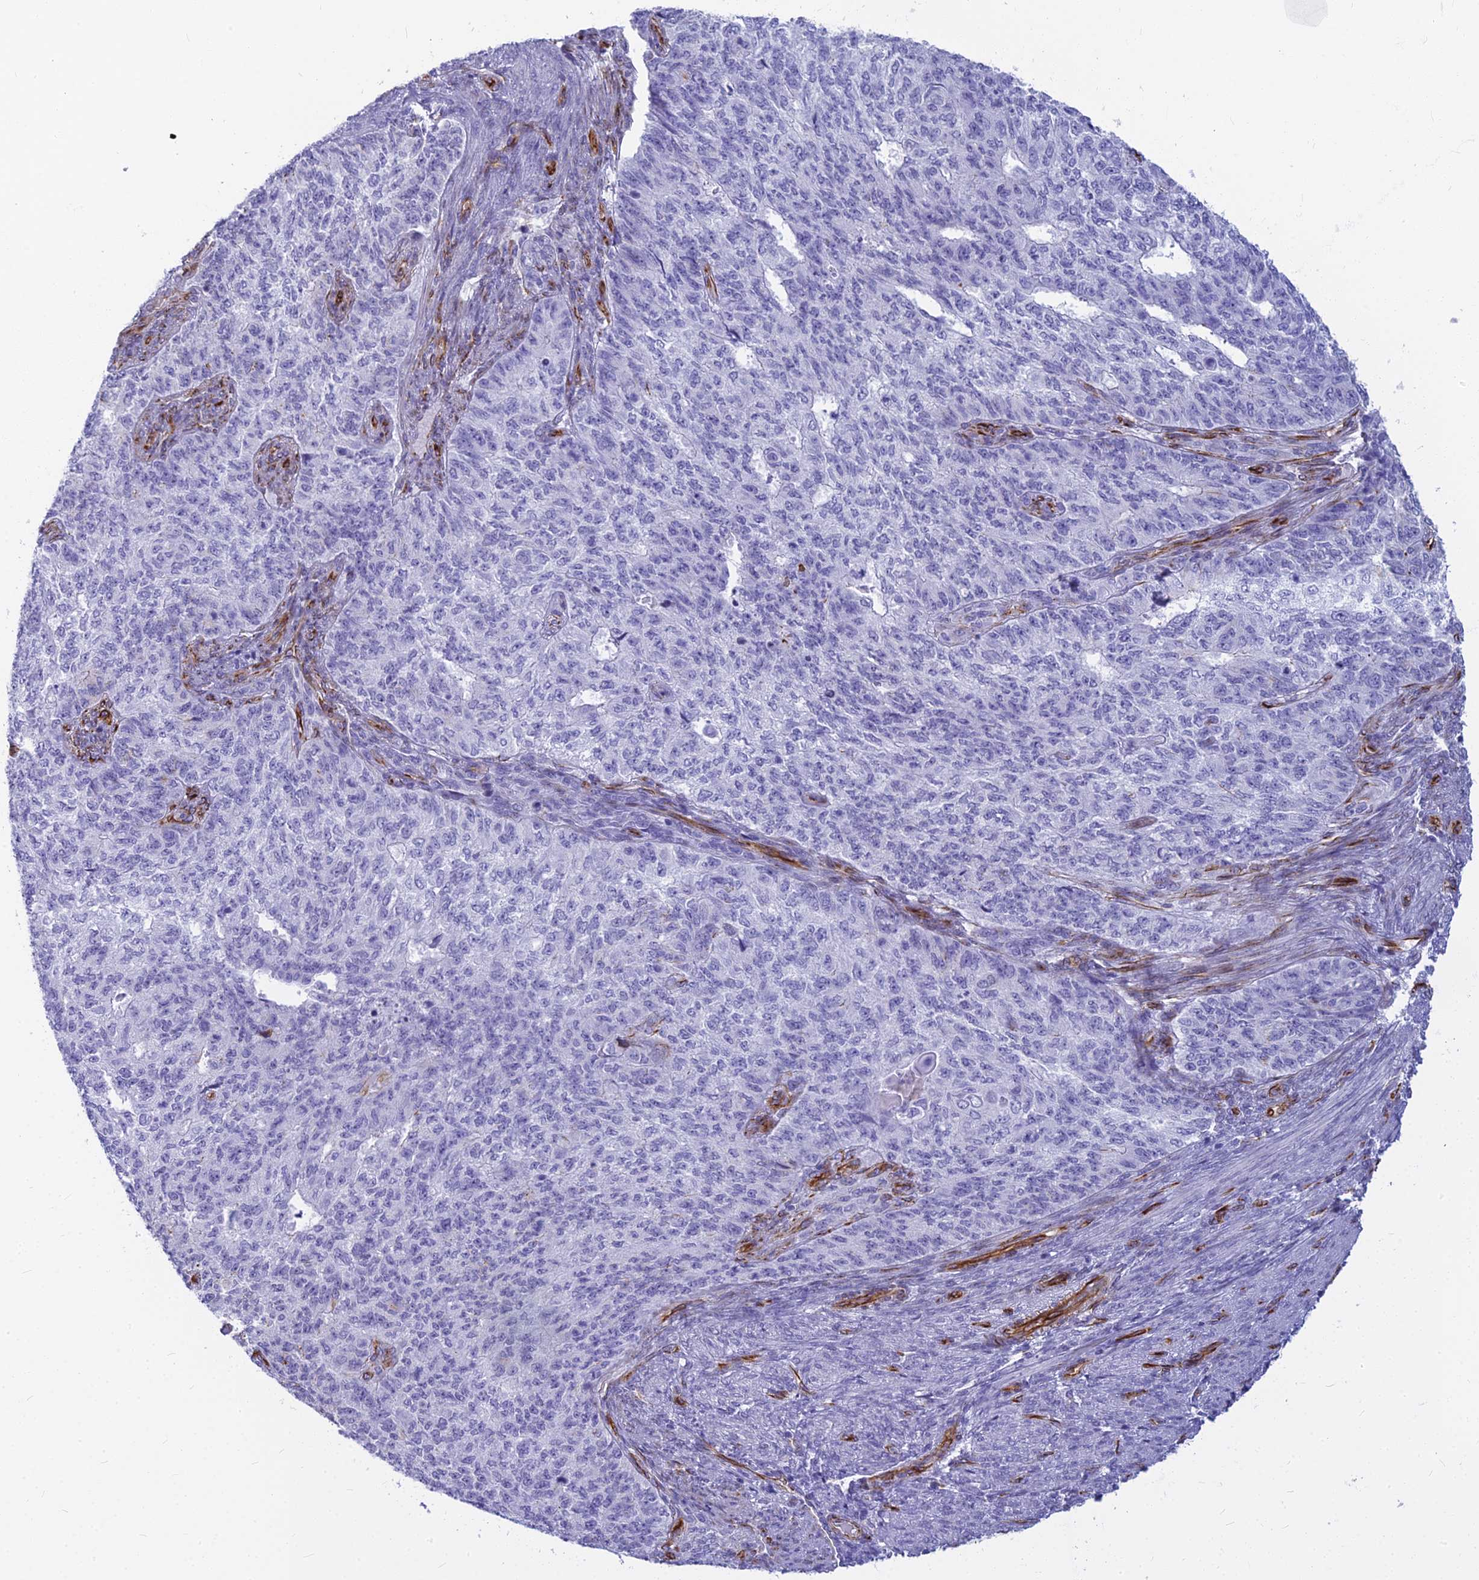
{"staining": {"intensity": "negative", "quantity": "none", "location": "none"}, "tissue": "endometrial cancer", "cell_type": "Tumor cells", "image_type": "cancer", "snomed": [{"axis": "morphology", "description": "Adenocarcinoma, NOS"}, {"axis": "topography", "description": "Endometrium"}], "caption": "IHC of adenocarcinoma (endometrial) reveals no staining in tumor cells.", "gene": "EVI2A", "patient": {"sex": "female", "age": 32}}